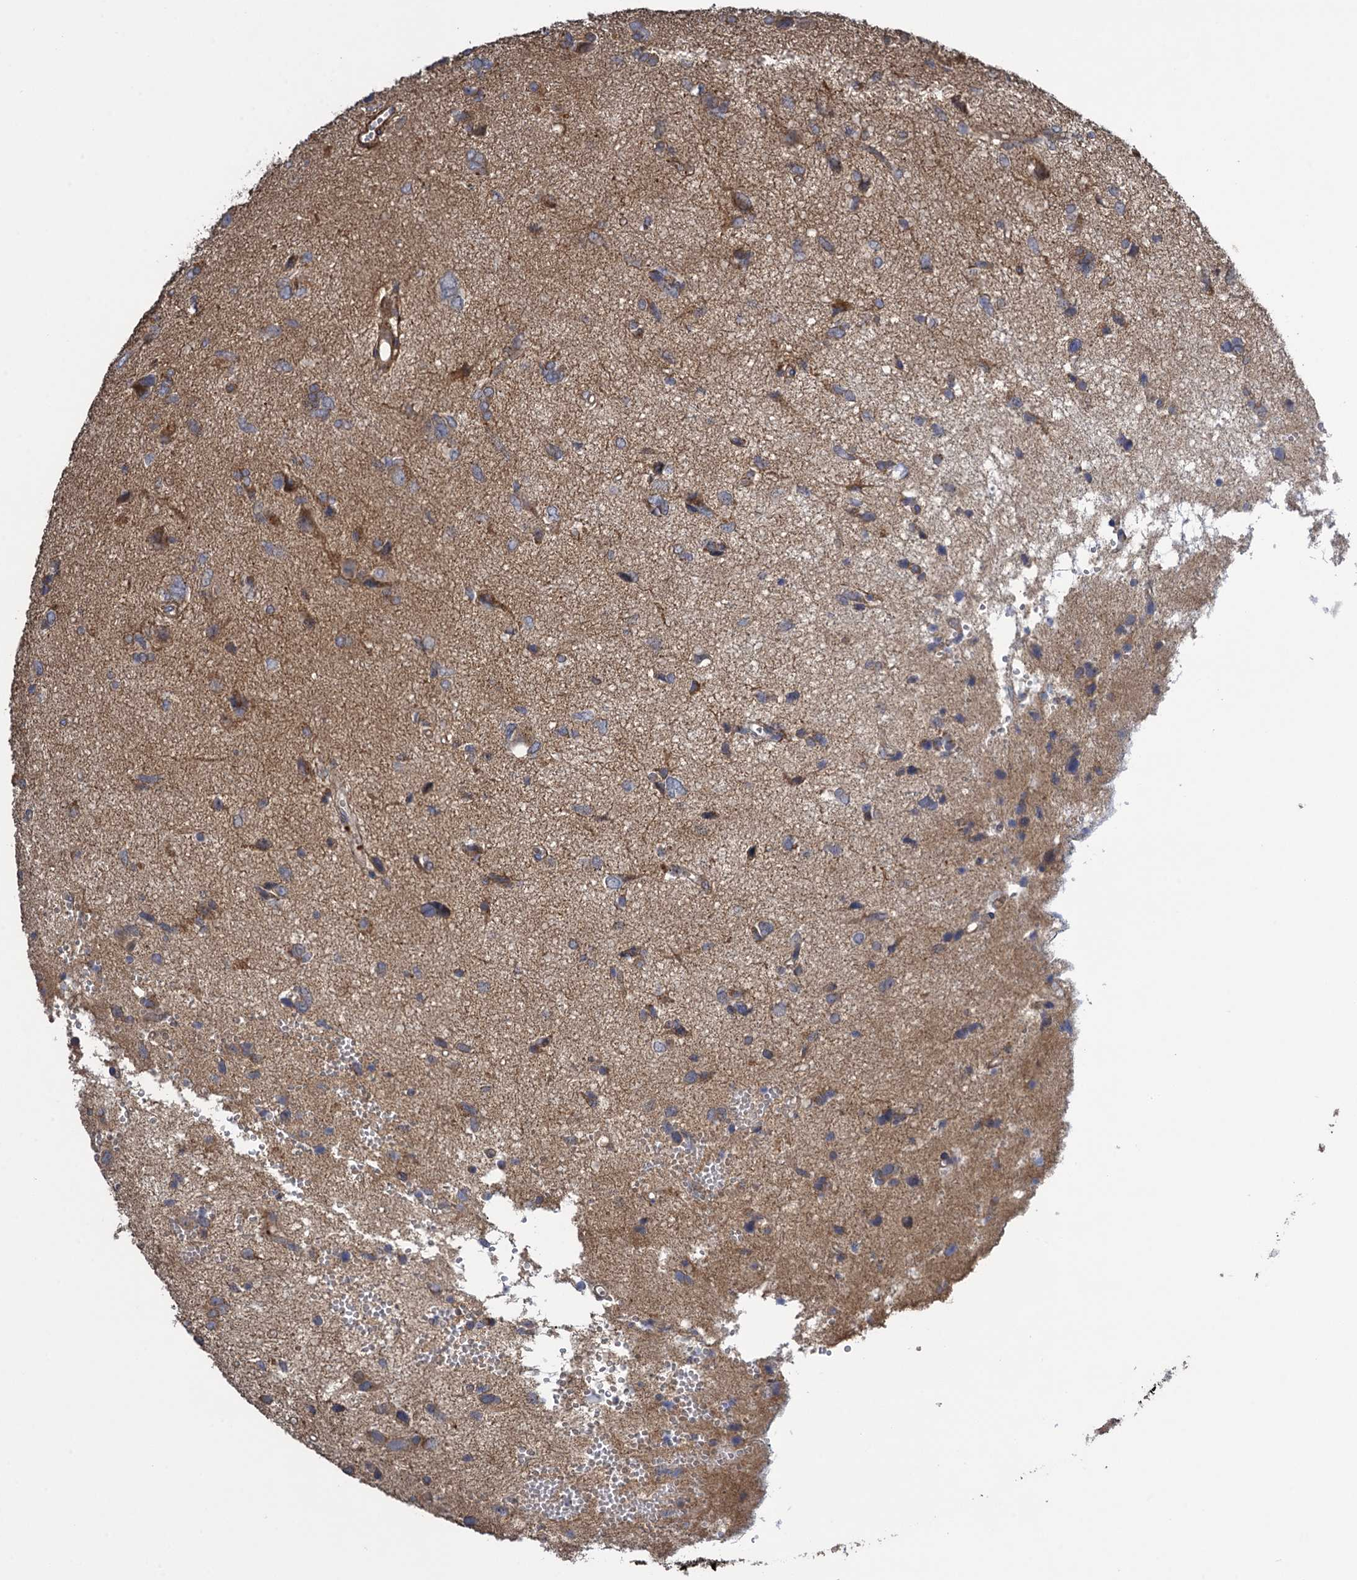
{"staining": {"intensity": "weak", "quantity": "<25%", "location": "cytoplasmic/membranous"}, "tissue": "glioma", "cell_type": "Tumor cells", "image_type": "cancer", "snomed": [{"axis": "morphology", "description": "Glioma, malignant, High grade"}, {"axis": "topography", "description": "Brain"}], "caption": "This is an immunohistochemistry (IHC) image of human glioma. There is no positivity in tumor cells.", "gene": "WDR88", "patient": {"sex": "female", "age": 59}}